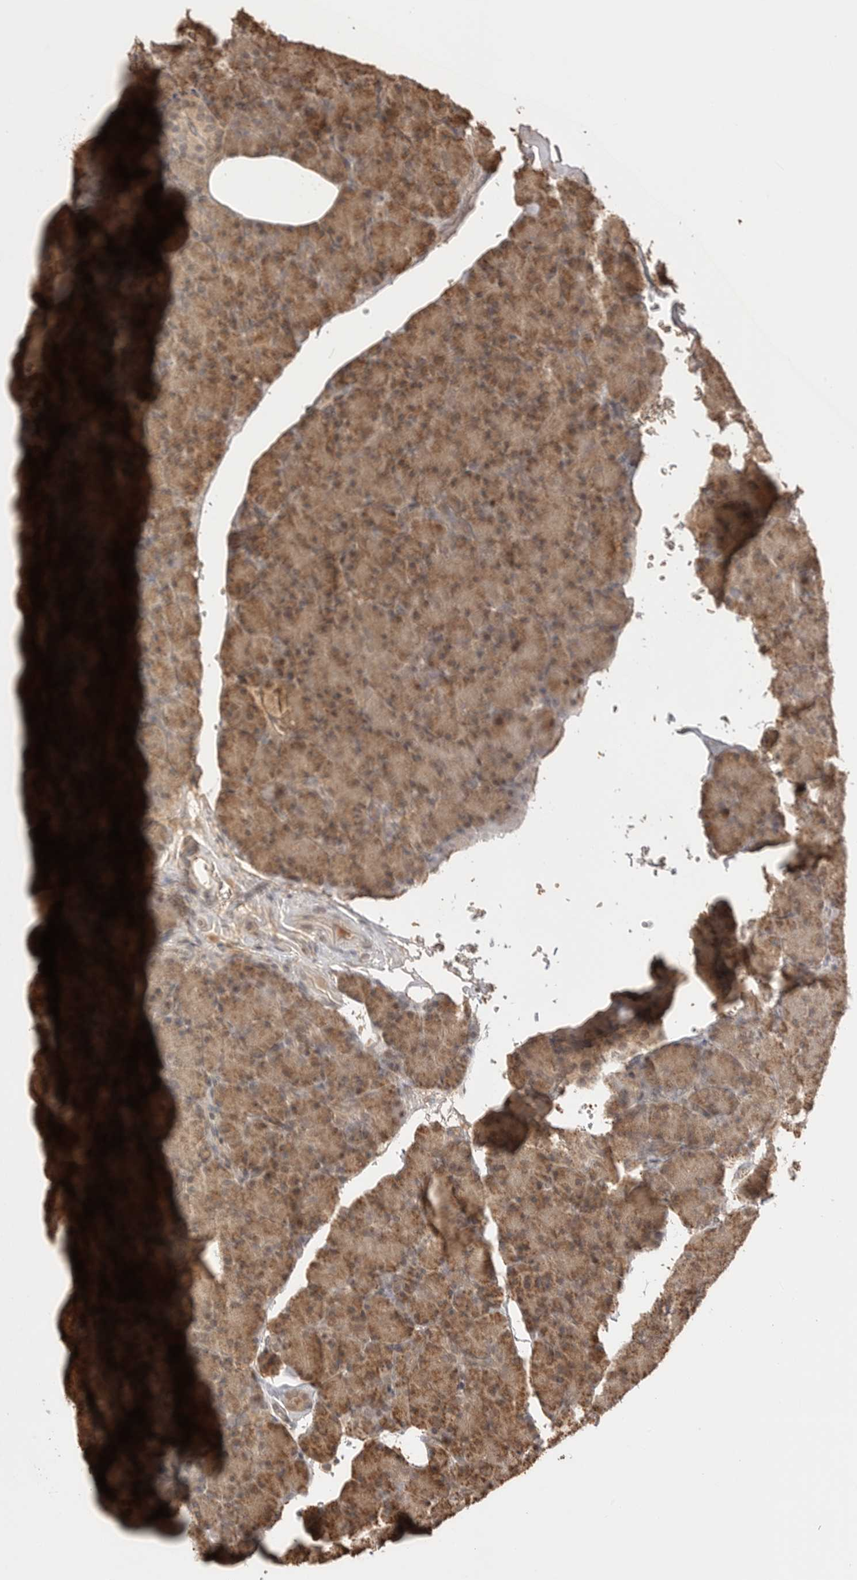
{"staining": {"intensity": "moderate", "quantity": ">75%", "location": "cytoplasmic/membranous"}, "tissue": "pancreas", "cell_type": "Exocrine glandular cells", "image_type": "normal", "snomed": [{"axis": "morphology", "description": "Normal tissue, NOS"}, {"axis": "topography", "description": "Pancreas"}], "caption": "Brown immunohistochemical staining in benign pancreas demonstrates moderate cytoplasmic/membranous expression in approximately >75% of exocrine glandular cells. The protein is stained brown, and the nuclei are stained in blue (DAB IHC with brightfield microscopy, high magnification).", "gene": "ASPSCR1", "patient": {"sex": "female", "age": 43}}